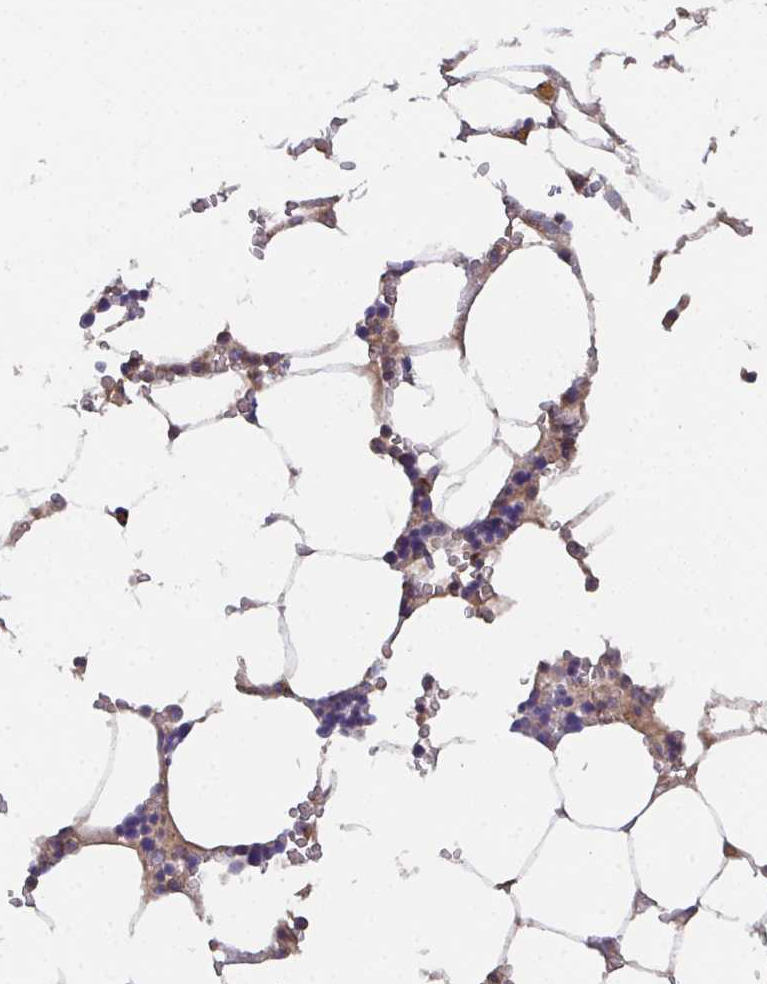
{"staining": {"intensity": "weak", "quantity": "<25%", "location": "cytoplasmic/membranous"}, "tissue": "bone marrow", "cell_type": "Hematopoietic cells", "image_type": "normal", "snomed": [{"axis": "morphology", "description": "Normal tissue, NOS"}, {"axis": "topography", "description": "Bone marrow"}], "caption": "Bone marrow was stained to show a protein in brown. There is no significant expression in hematopoietic cells. The staining was performed using DAB (3,3'-diaminobenzidine) to visualize the protein expression in brown, while the nuclei were stained in blue with hematoxylin (Magnification: 20x).", "gene": "MT", "patient": {"sex": "male", "age": 64}}